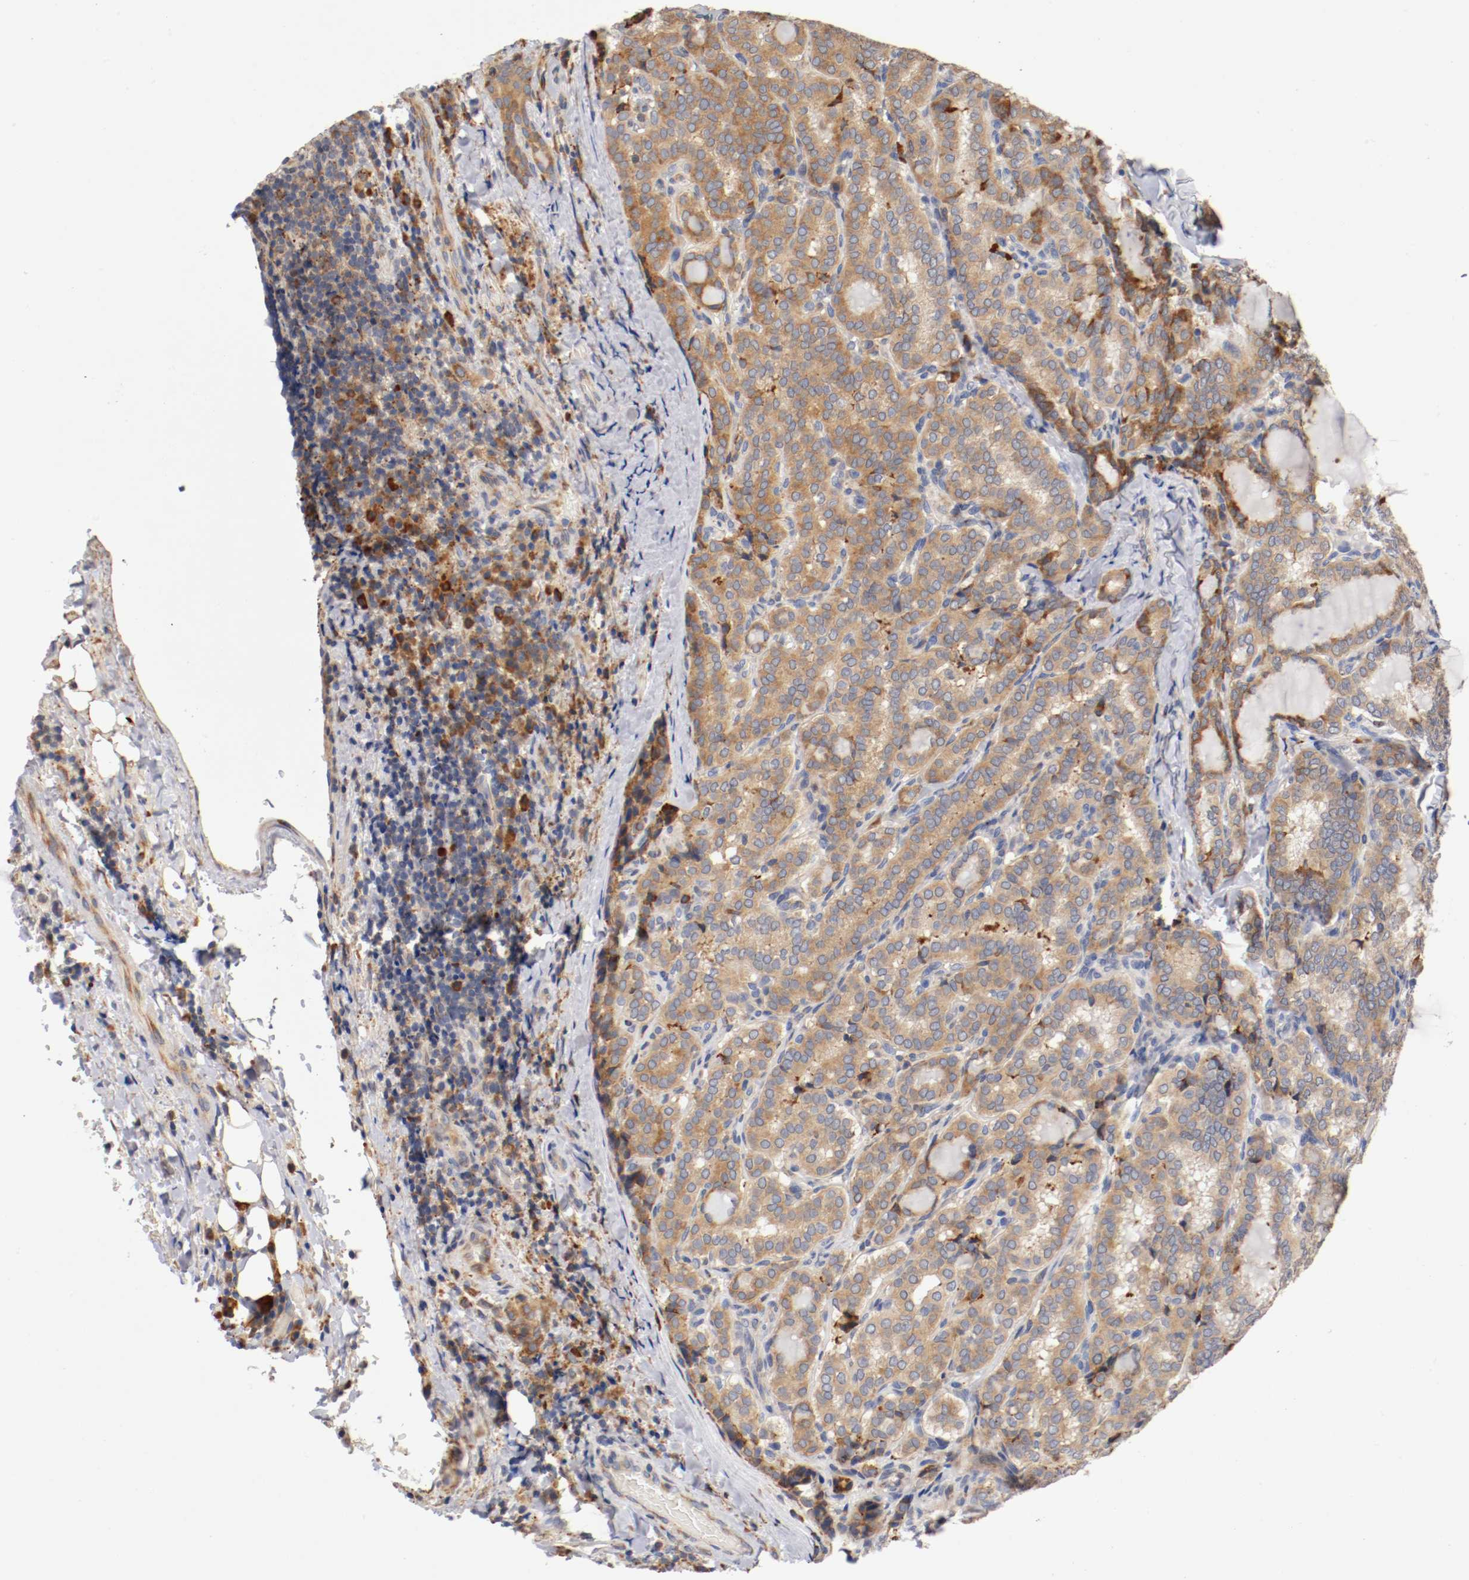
{"staining": {"intensity": "strong", "quantity": ">75%", "location": "cytoplasmic/membranous"}, "tissue": "thyroid cancer", "cell_type": "Tumor cells", "image_type": "cancer", "snomed": [{"axis": "morphology", "description": "Papillary adenocarcinoma, NOS"}, {"axis": "topography", "description": "Thyroid gland"}], "caption": "IHC histopathology image of thyroid cancer (papillary adenocarcinoma) stained for a protein (brown), which demonstrates high levels of strong cytoplasmic/membranous staining in approximately >75% of tumor cells.", "gene": "TNFSF13", "patient": {"sex": "female", "age": 30}}